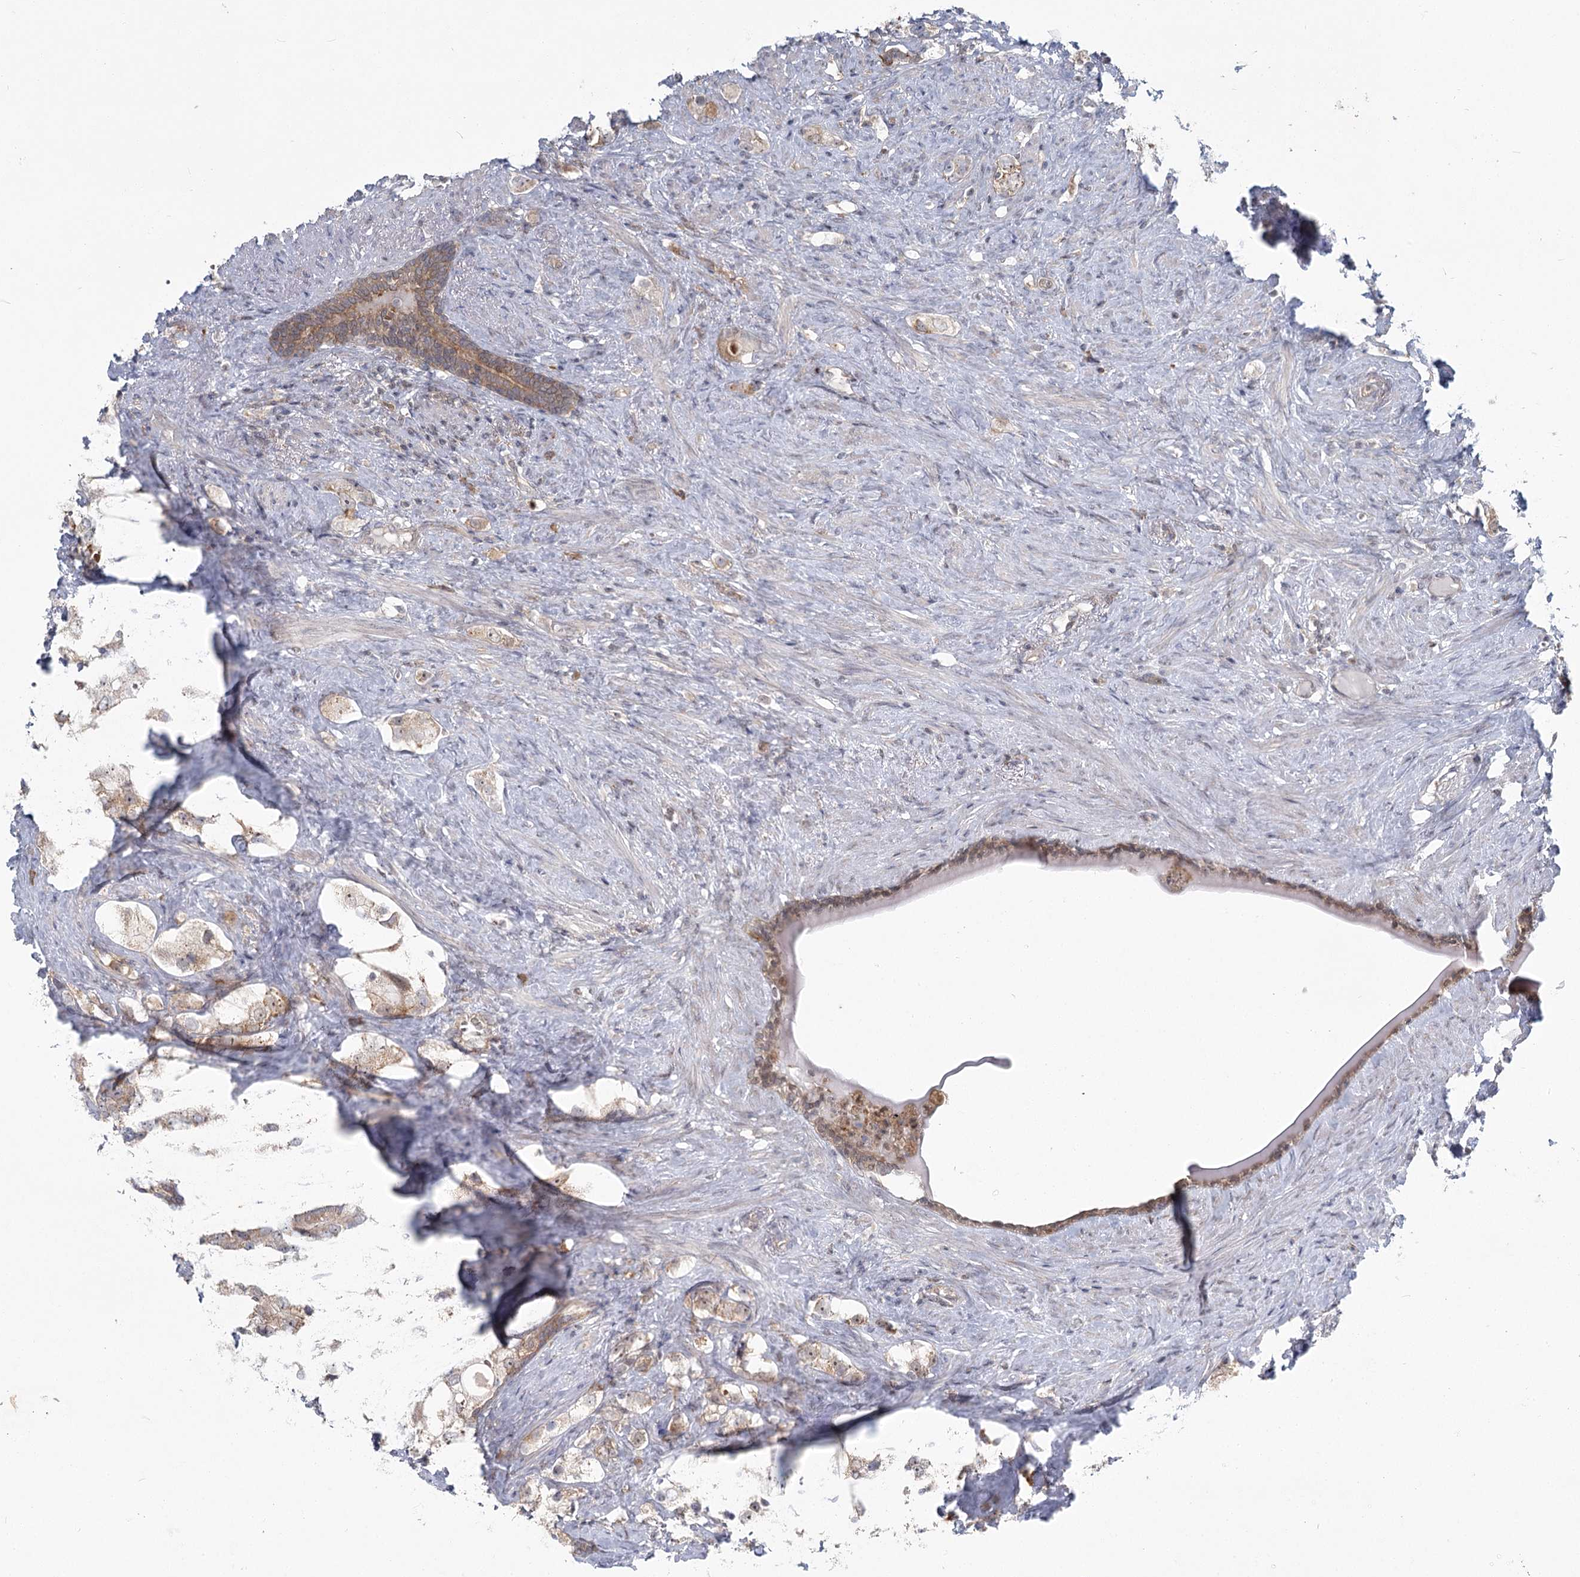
{"staining": {"intensity": "weak", "quantity": "25%-75%", "location": "cytoplasmic/membranous"}, "tissue": "prostate cancer", "cell_type": "Tumor cells", "image_type": "cancer", "snomed": [{"axis": "morphology", "description": "Adenocarcinoma, High grade"}, {"axis": "topography", "description": "Prostate"}], "caption": "IHC staining of high-grade adenocarcinoma (prostate), which exhibits low levels of weak cytoplasmic/membranous positivity in about 25%-75% of tumor cells indicating weak cytoplasmic/membranous protein staining. The staining was performed using DAB (3,3'-diaminobenzidine) (brown) for protein detection and nuclei were counterstained in hematoxylin (blue).", "gene": "THNSL1", "patient": {"sex": "male", "age": 63}}